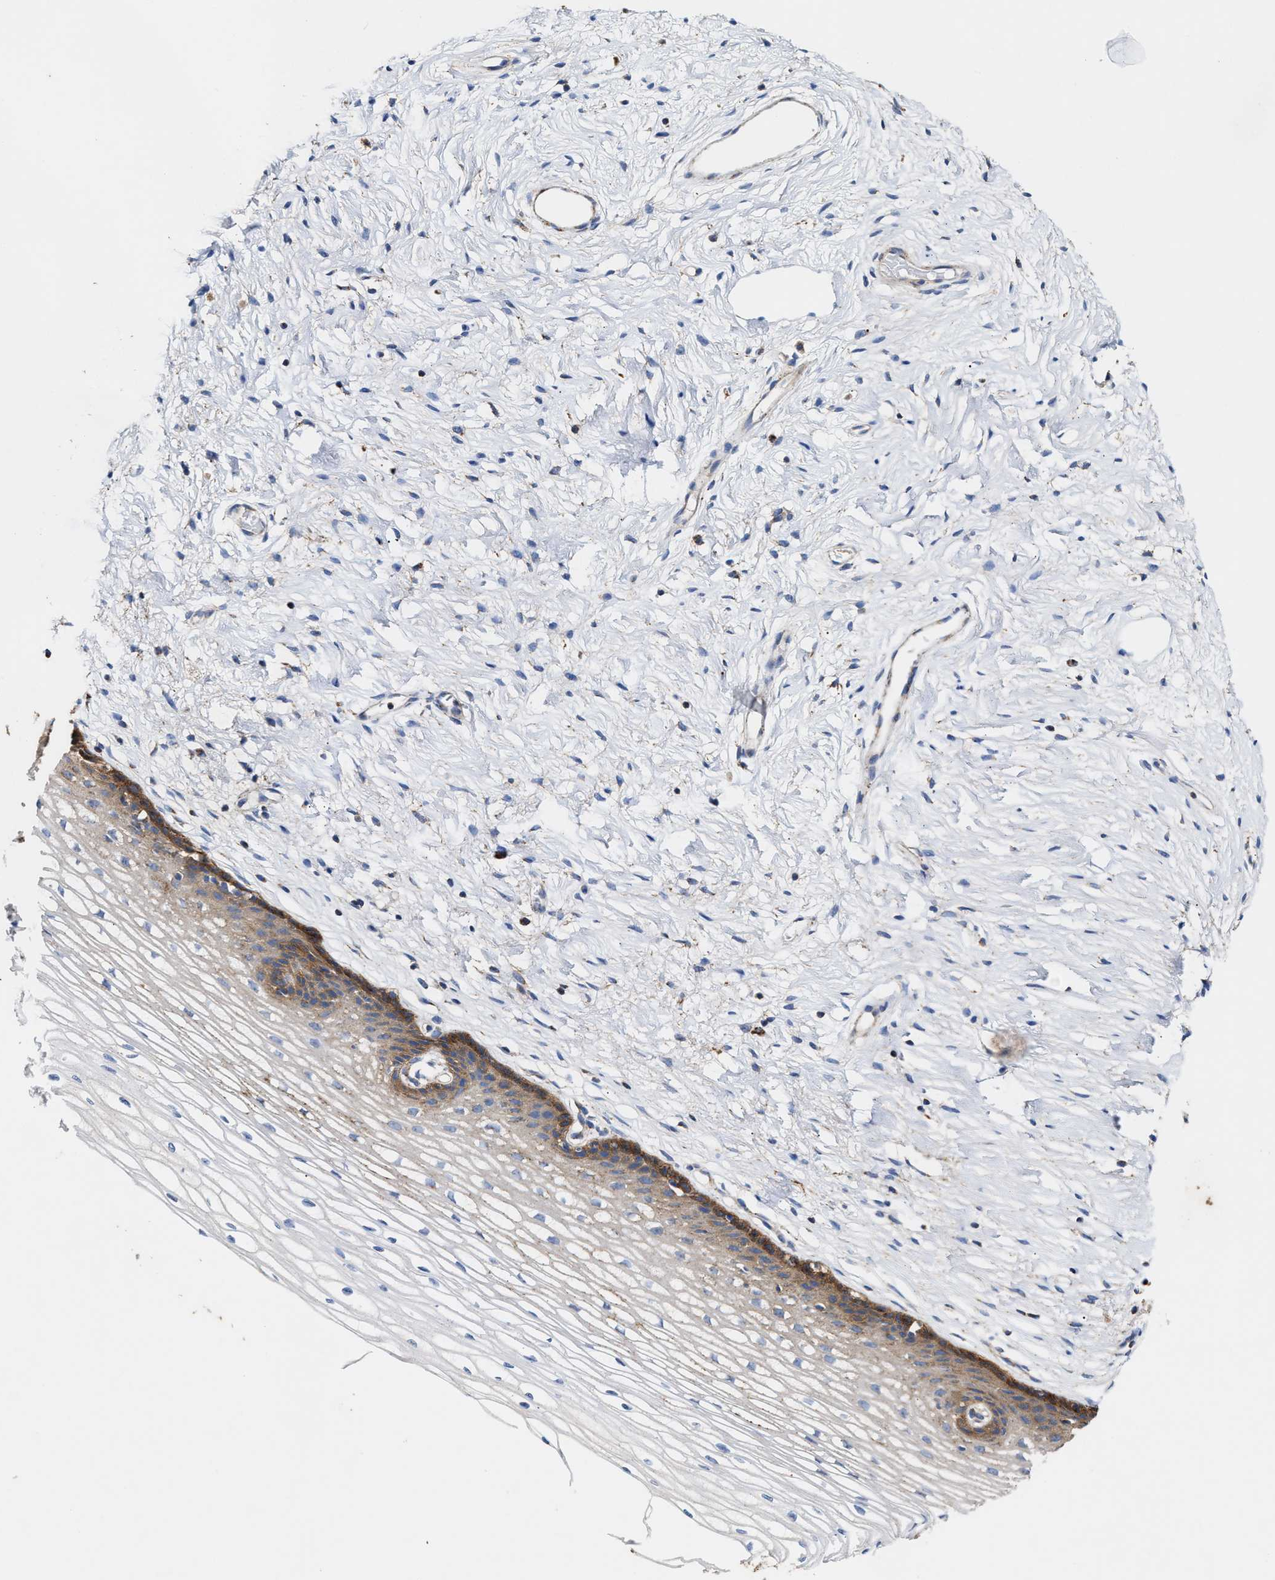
{"staining": {"intensity": "moderate", "quantity": ">75%", "location": "cytoplasmic/membranous"}, "tissue": "cervix", "cell_type": "Glandular cells", "image_type": "normal", "snomed": [{"axis": "morphology", "description": "Normal tissue, NOS"}, {"axis": "topography", "description": "Cervix"}], "caption": "Normal cervix was stained to show a protein in brown. There is medium levels of moderate cytoplasmic/membranous expression in about >75% of glandular cells. The staining was performed using DAB (3,3'-diaminobenzidine), with brown indicating positive protein expression. Nuclei are stained blue with hematoxylin.", "gene": "MECR", "patient": {"sex": "female", "age": 77}}